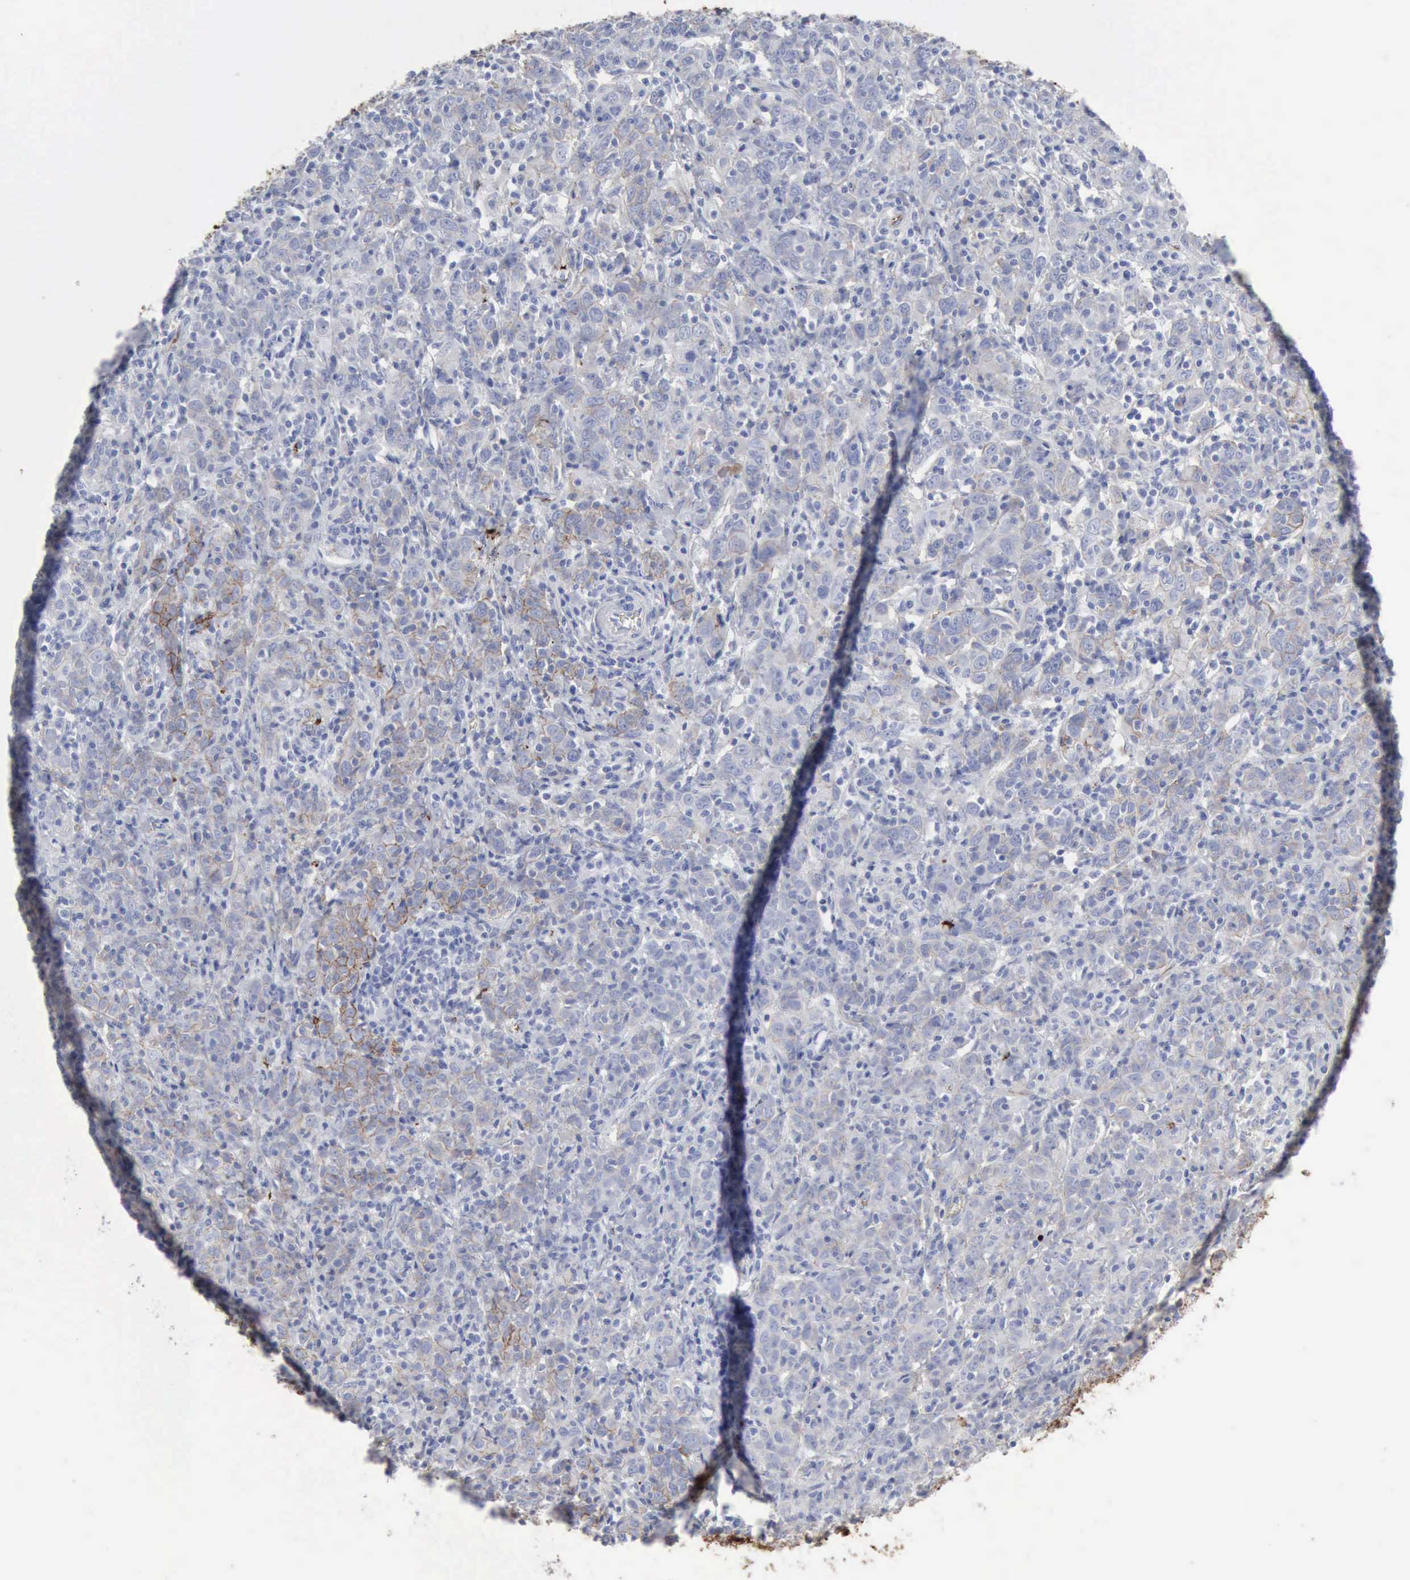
{"staining": {"intensity": "negative", "quantity": "none", "location": "none"}, "tissue": "cervical cancer", "cell_type": "Tumor cells", "image_type": "cancer", "snomed": [{"axis": "morphology", "description": "Normal tissue, NOS"}, {"axis": "morphology", "description": "Squamous cell carcinoma, NOS"}, {"axis": "topography", "description": "Cervix"}], "caption": "Tumor cells are negative for protein expression in human cervical cancer.", "gene": "C4BPA", "patient": {"sex": "female", "age": 67}}